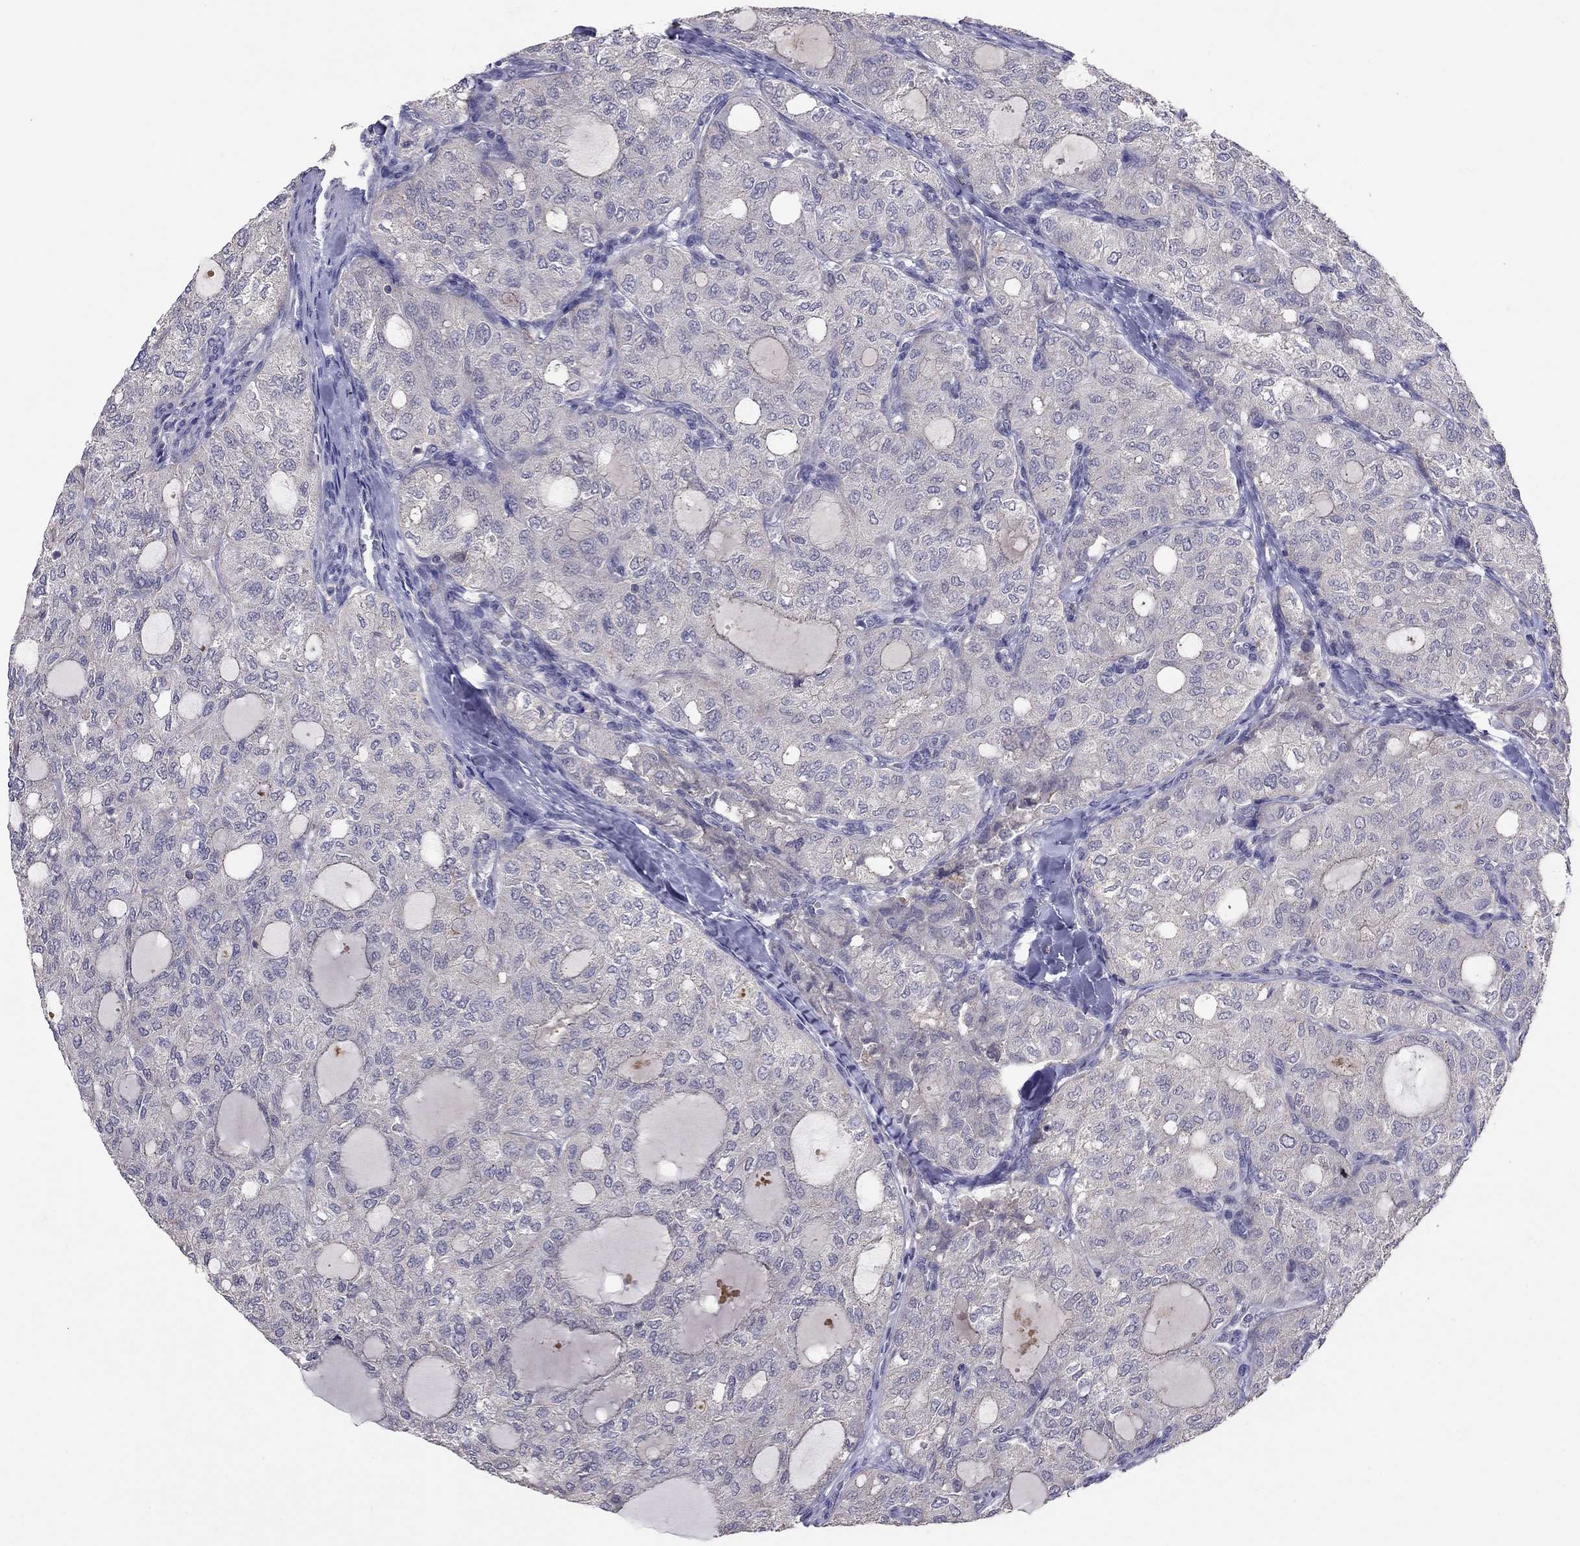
{"staining": {"intensity": "negative", "quantity": "none", "location": "none"}, "tissue": "thyroid cancer", "cell_type": "Tumor cells", "image_type": "cancer", "snomed": [{"axis": "morphology", "description": "Follicular adenoma carcinoma, NOS"}, {"axis": "topography", "description": "Thyroid gland"}], "caption": "Image shows no protein expression in tumor cells of thyroid cancer (follicular adenoma carcinoma) tissue.", "gene": "RTP5", "patient": {"sex": "male", "age": 75}}